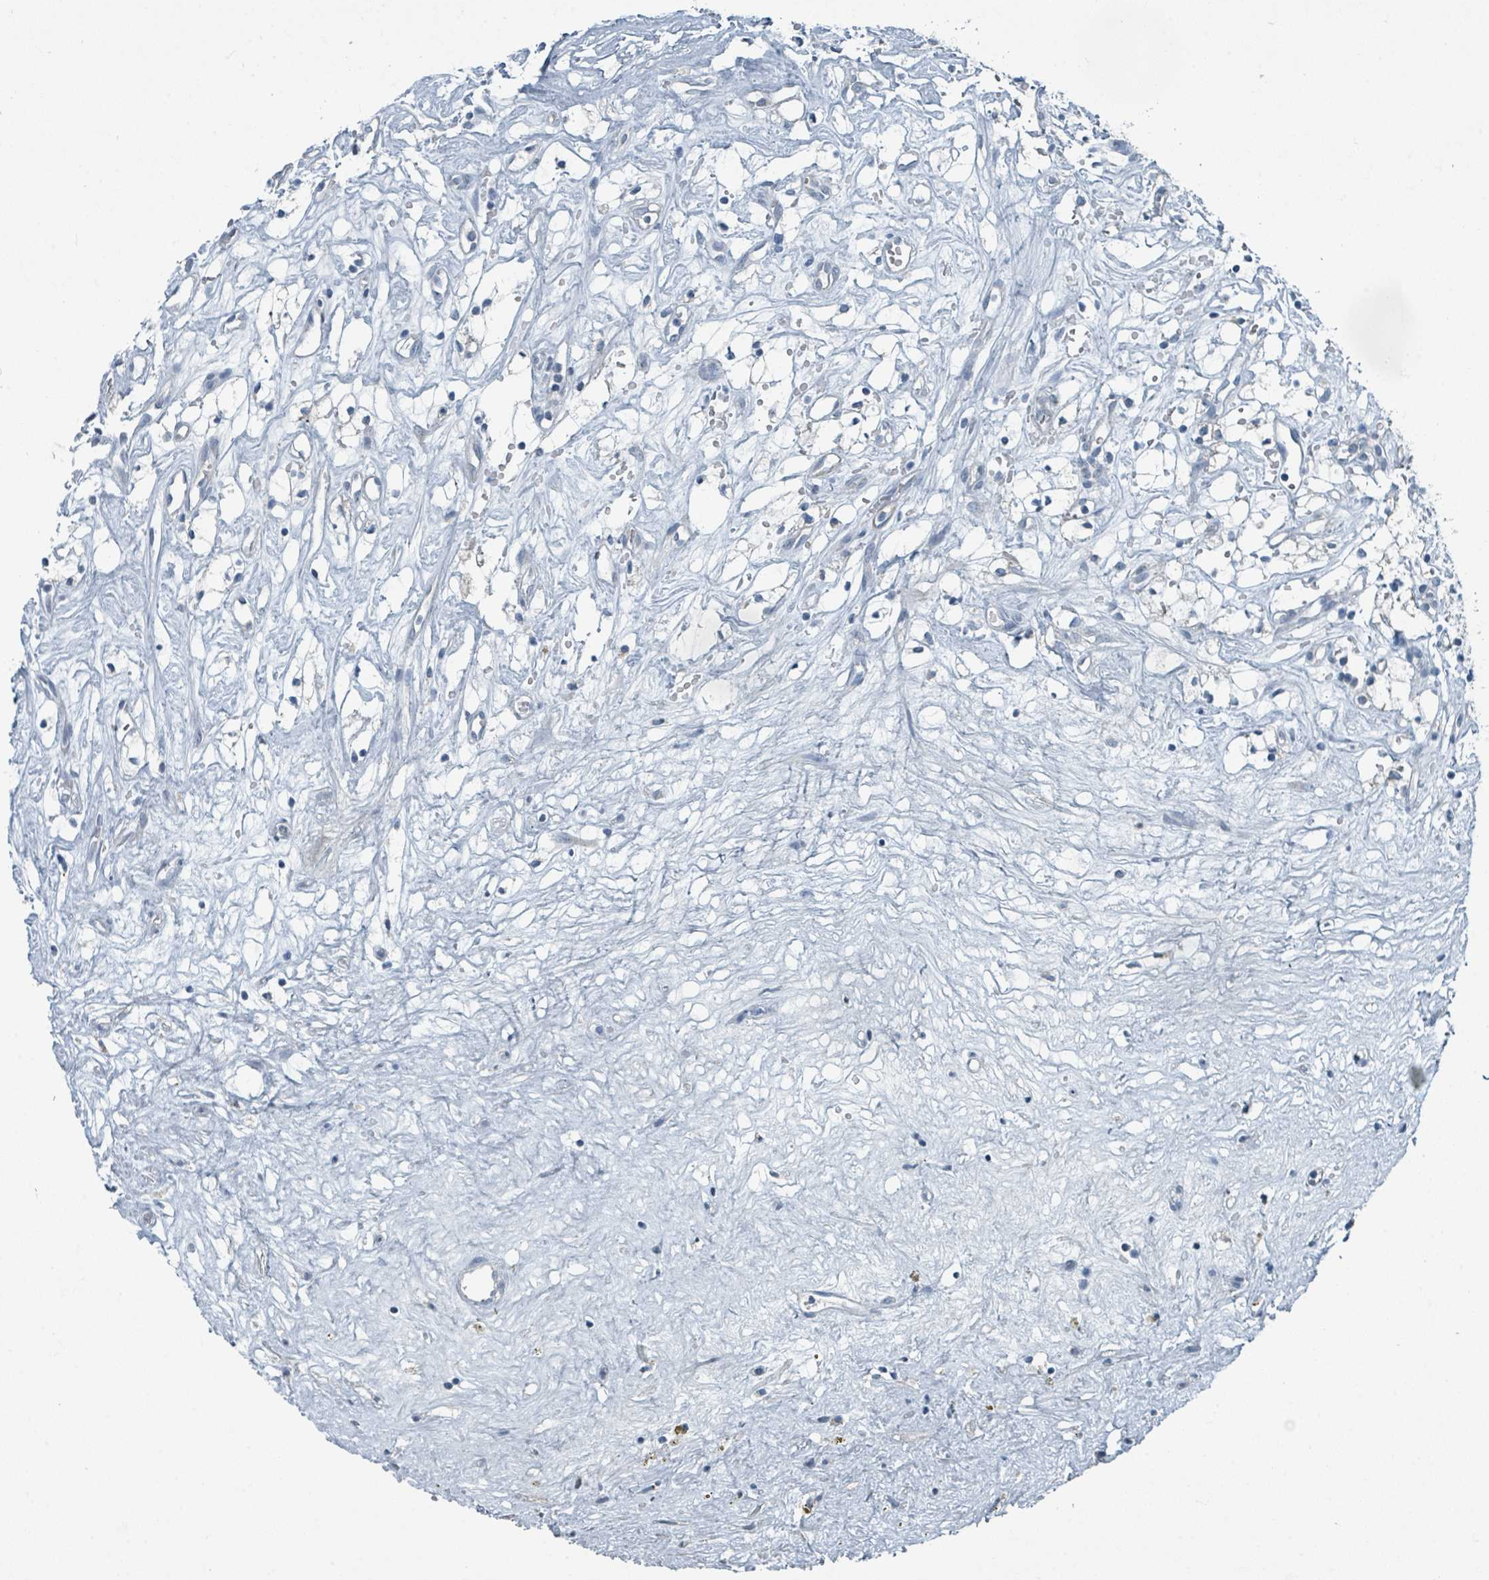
{"staining": {"intensity": "negative", "quantity": "none", "location": "none"}, "tissue": "renal cancer", "cell_type": "Tumor cells", "image_type": "cancer", "snomed": [{"axis": "morphology", "description": "Adenocarcinoma, NOS"}, {"axis": "topography", "description": "Kidney"}], "caption": "Protein analysis of renal adenocarcinoma exhibits no significant positivity in tumor cells. The staining is performed using DAB brown chromogen with nuclei counter-stained in using hematoxylin.", "gene": "RASA4", "patient": {"sex": "male", "age": 59}}